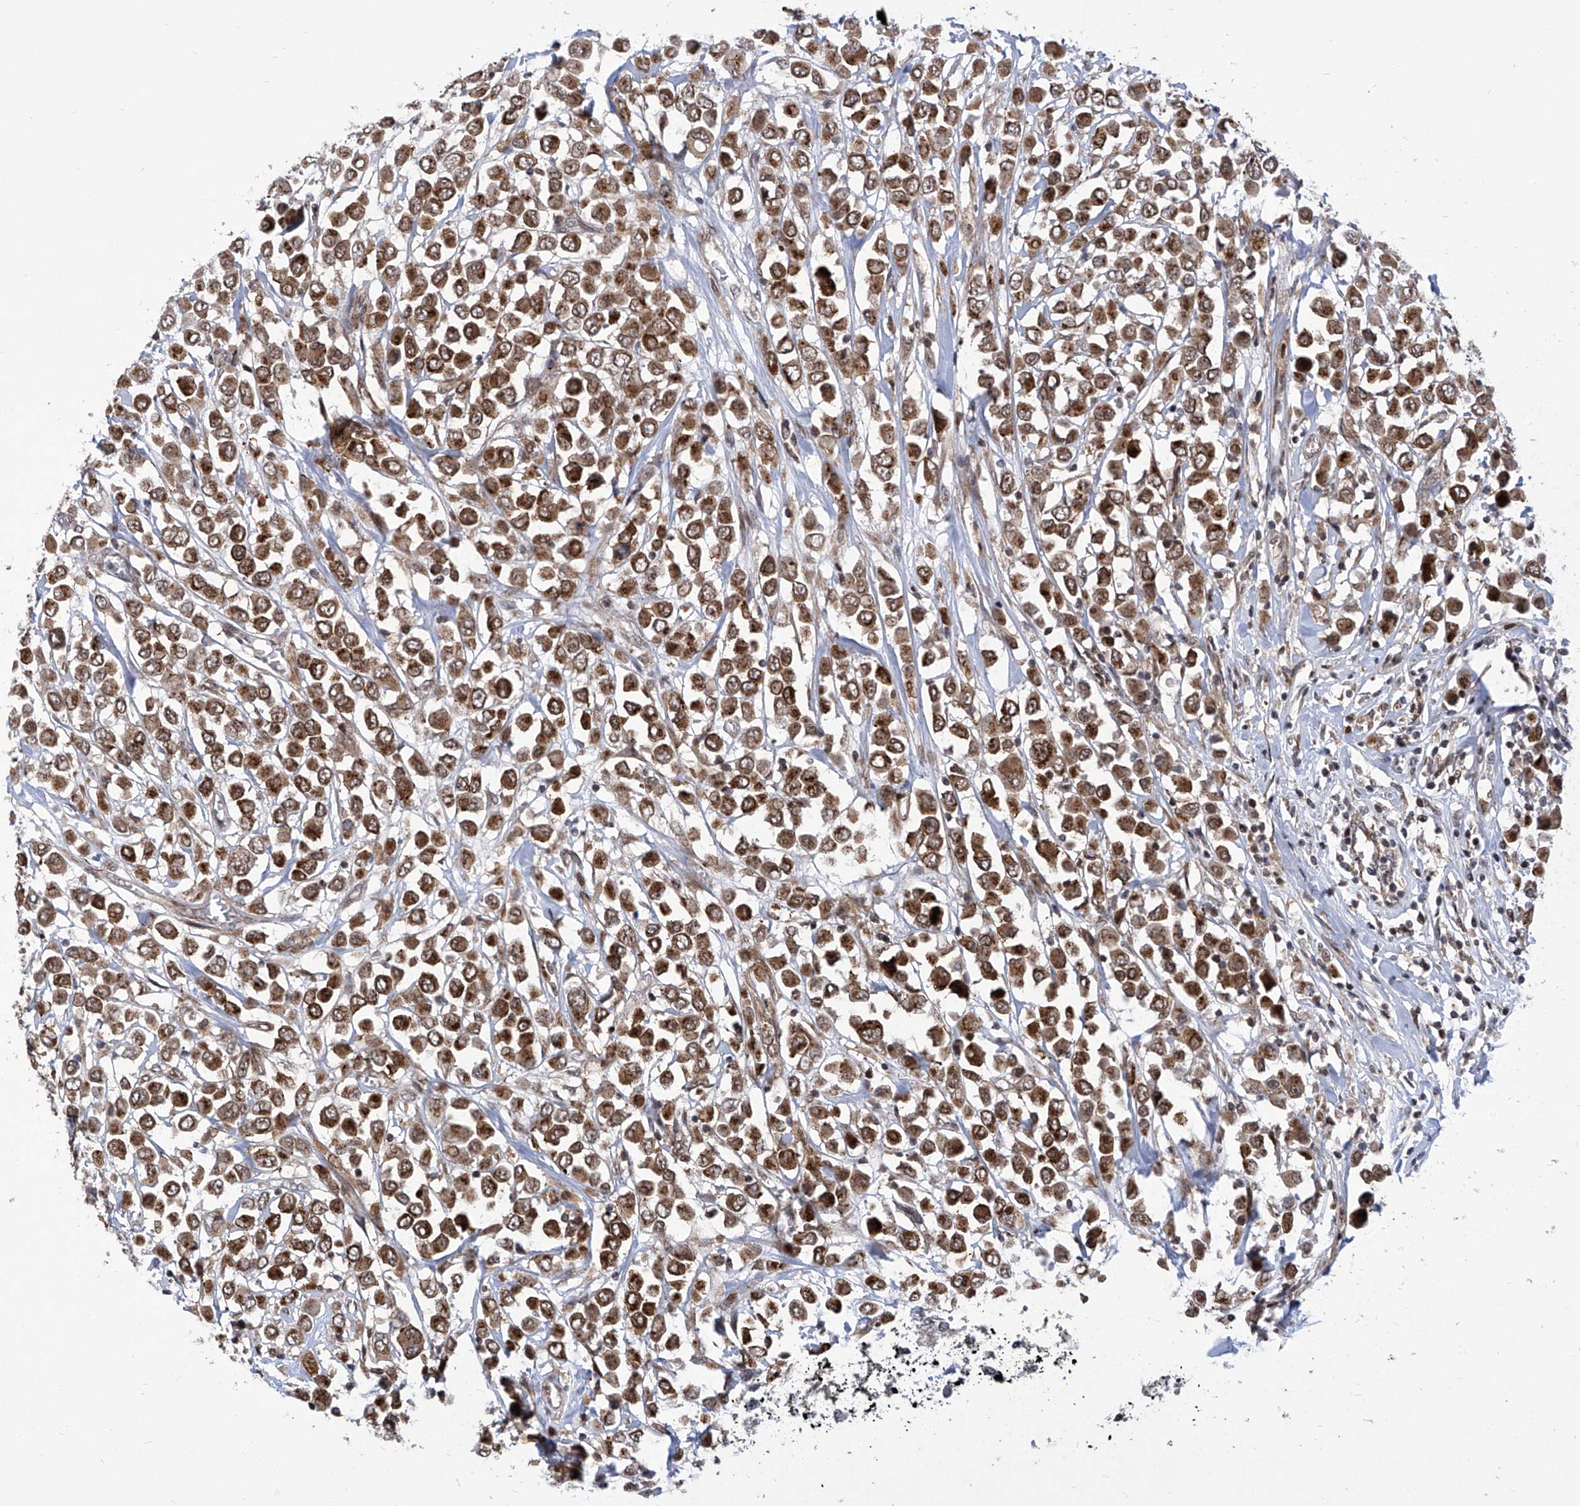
{"staining": {"intensity": "strong", "quantity": ">75%", "location": "cytoplasmic/membranous,nuclear"}, "tissue": "breast cancer", "cell_type": "Tumor cells", "image_type": "cancer", "snomed": [{"axis": "morphology", "description": "Duct carcinoma"}, {"axis": "topography", "description": "Breast"}], "caption": "DAB (3,3'-diaminobenzidine) immunohistochemical staining of human breast cancer (infiltrating ductal carcinoma) demonstrates strong cytoplasmic/membranous and nuclear protein positivity in about >75% of tumor cells.", "gene": "CEP290", "patient": {"sex": "female", "age": 61}}